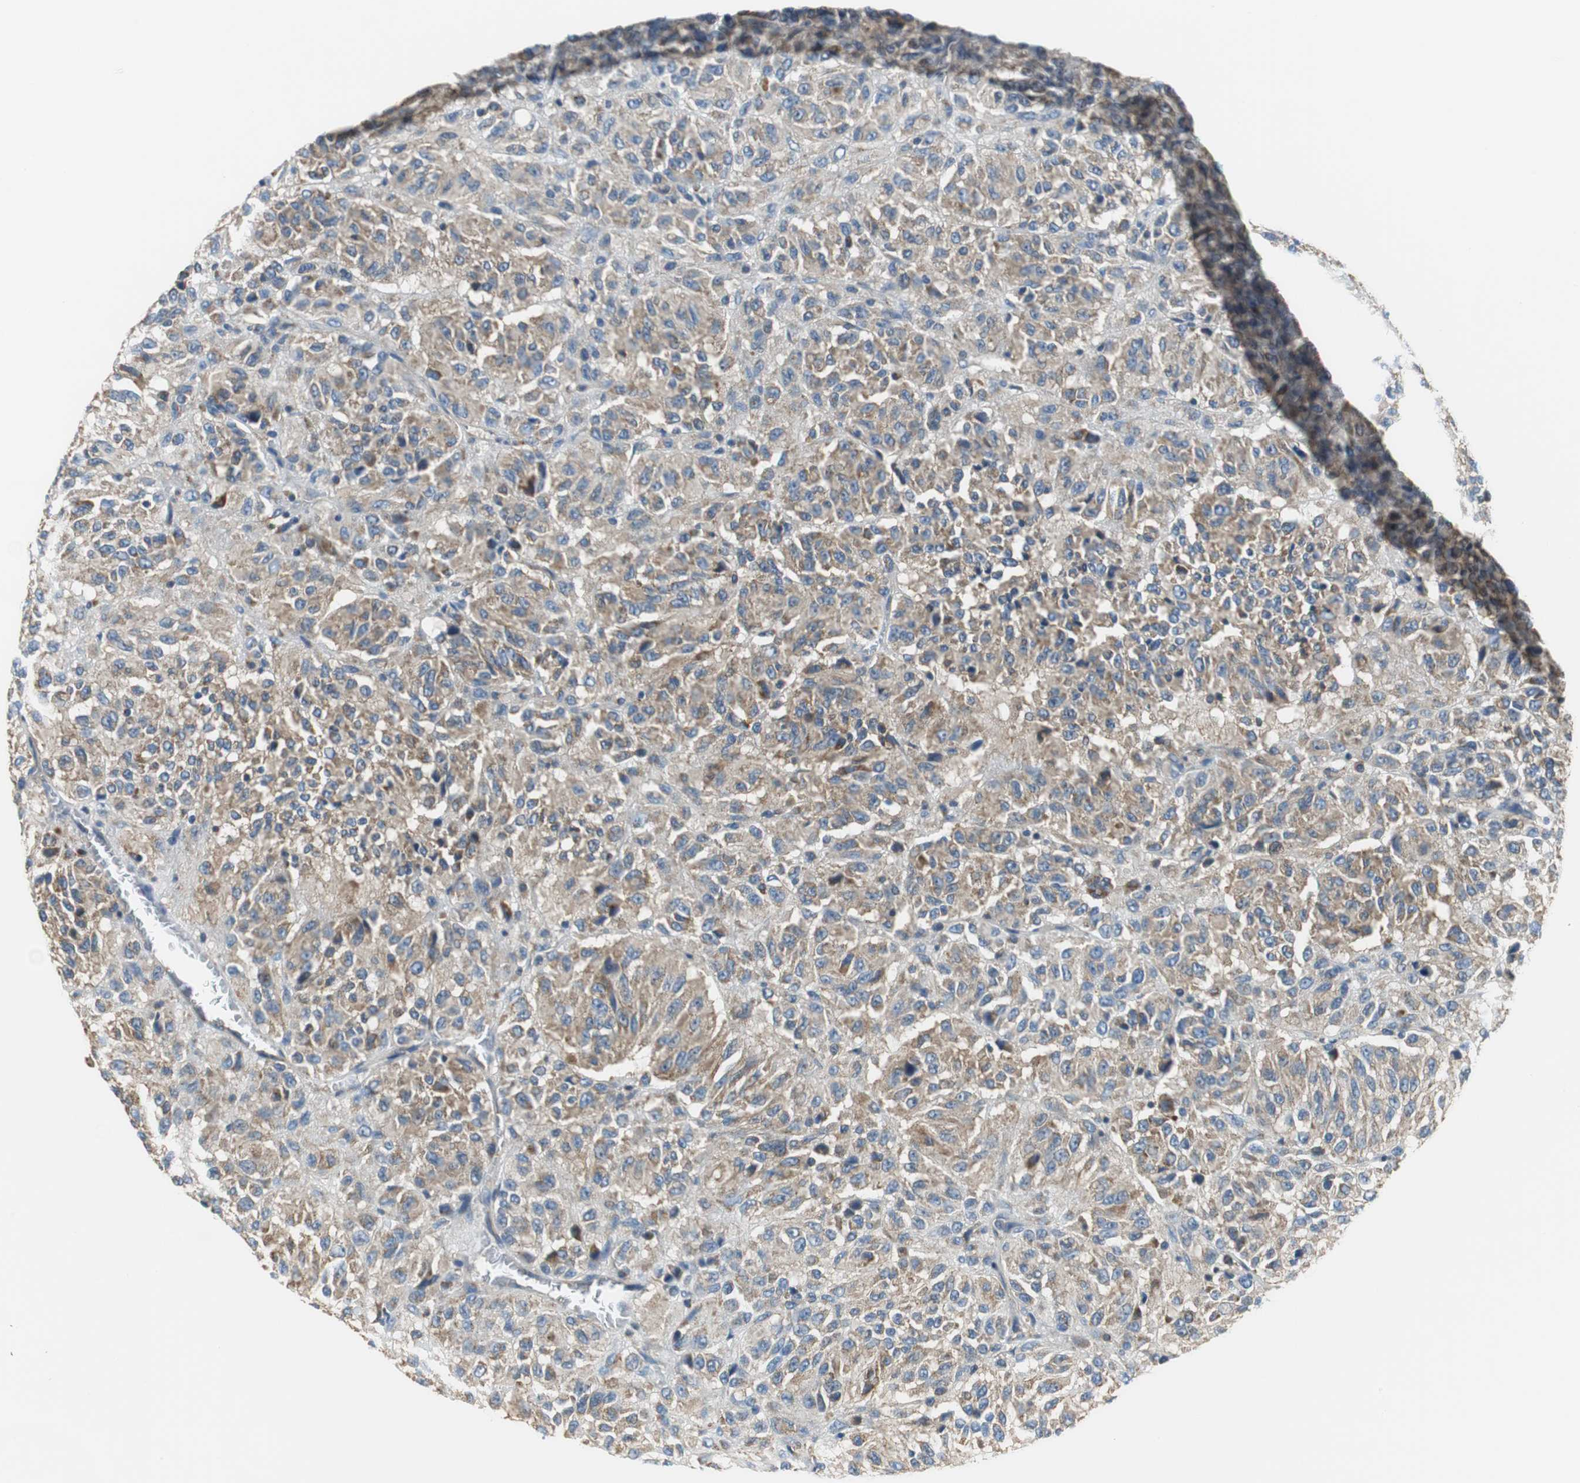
{"staining": {"intensity": "strong", "quantity": ">75%", "location": "cytoplasmic/membranous"}, "tissue": "melanoma", "cell_type": "Tumor cells", "image_type": "cancer", "snomed": [{"axis": "morphology", "description": "Malignant melanoma, Metastatic site"}, {"axis": "topography", "description": "Lung"}], "caption": "About >75% of tumor cells in human melanoma reveal strong cytoplasmic/membranous protein expression as visualized by brown immunohistochemical staining.", "gene": "GSTK1", "patient": {"sex": "male", "age": 64}}